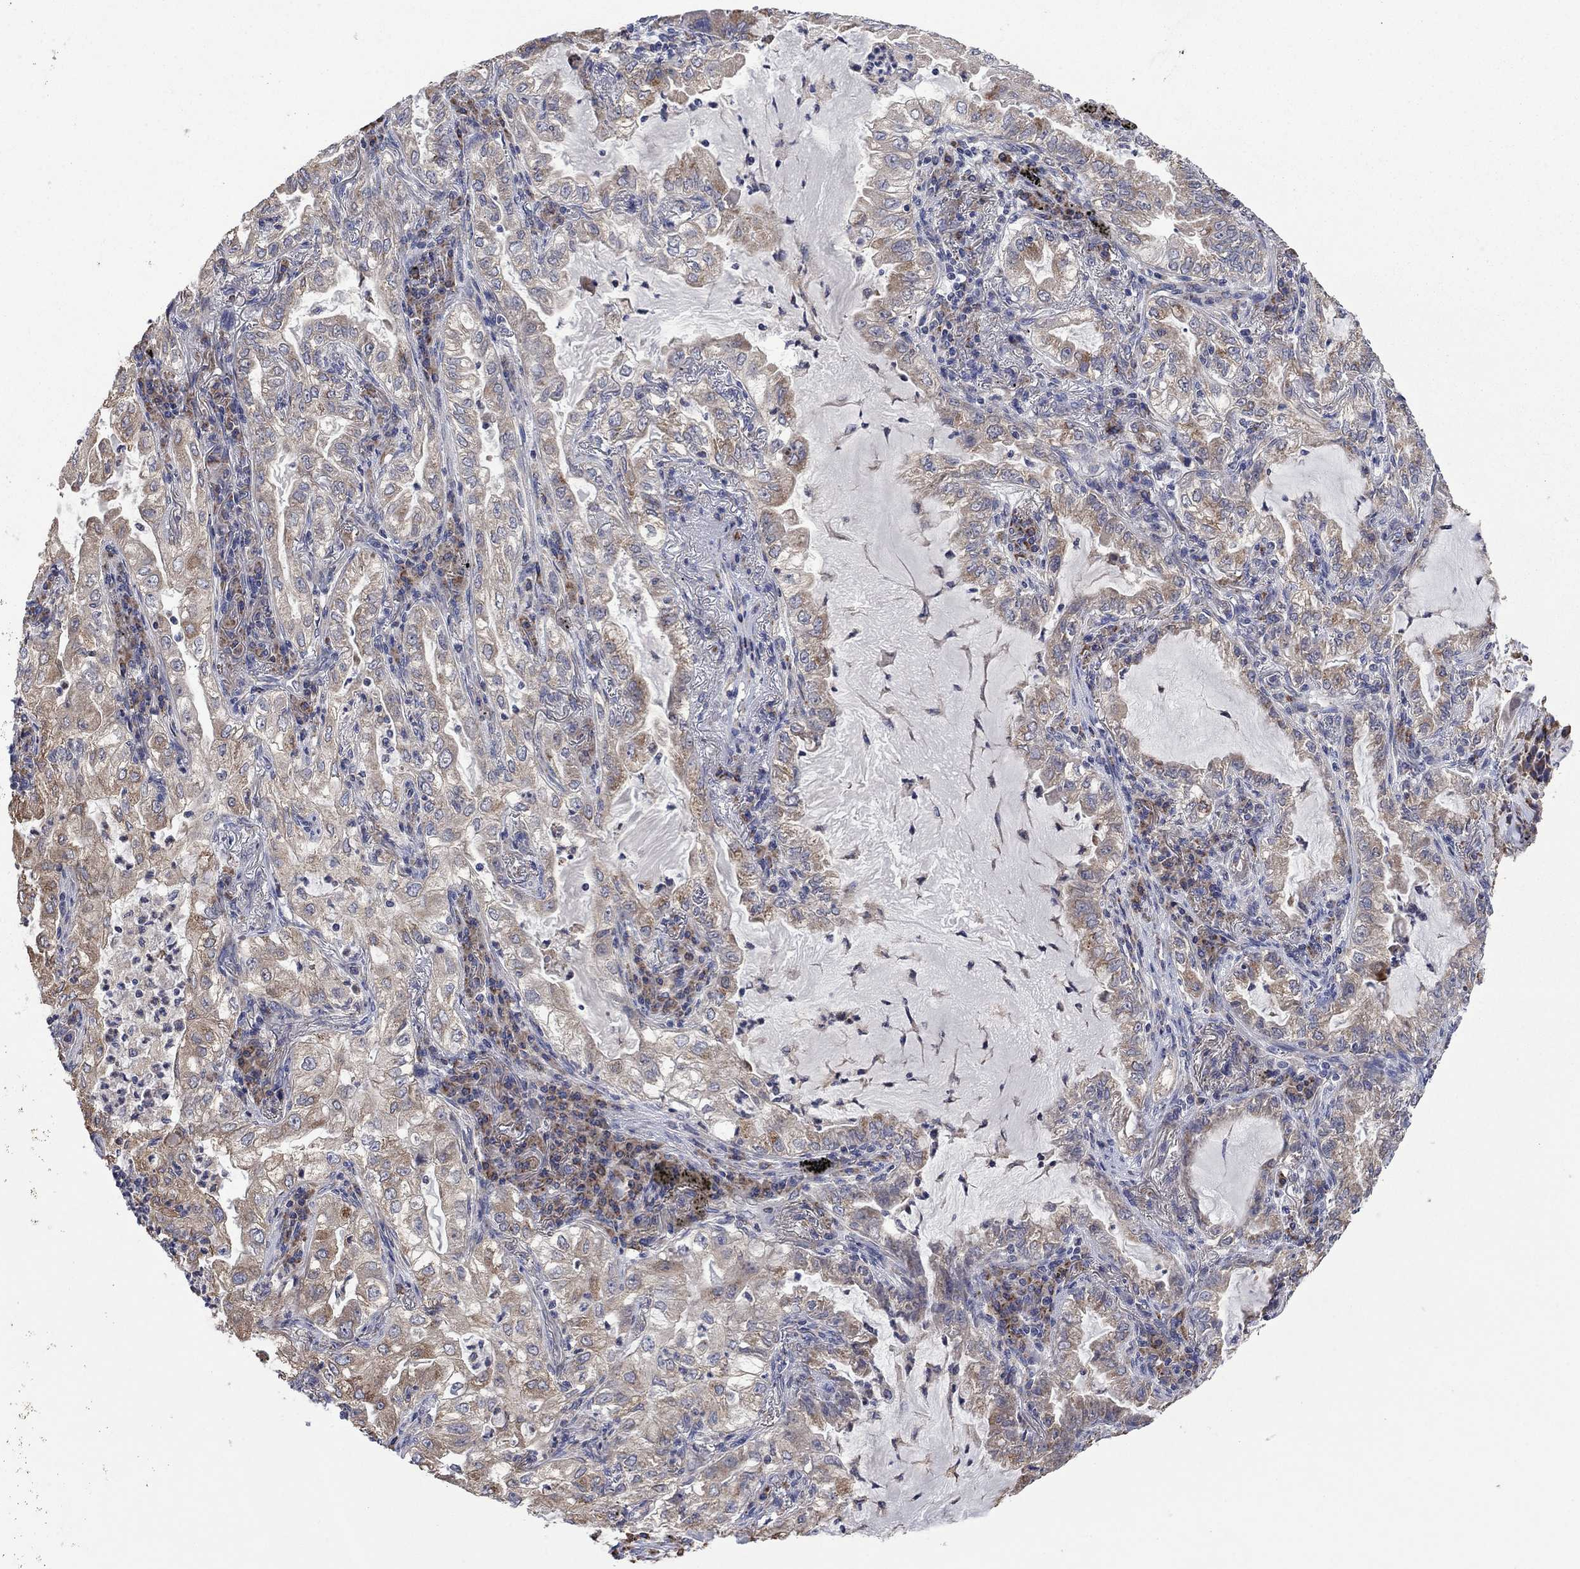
{"staining": {"intensity": "moderate", "quantity": "25%-75%", "location": "cytoplasmic/membranous"}, "tissue": "lung cancer", "cell_type": "Tumor cells", "image_type": "cancer", "snomed": [{"axis": "morphology", "description": "Adenocarcinoma, NOS"}, {"axis": "topography", "description": "Lung"}], "caption": "A high-resolution image shows immunohistochemistry (IHC) staining of adenocarcinoma (lung), which exhibits moderate cytoplasmic/membranous expression in approximately 25%-75% of tumor cells.", "gene": "FURIN", "patient": {"sex": "female", "age": 73}}